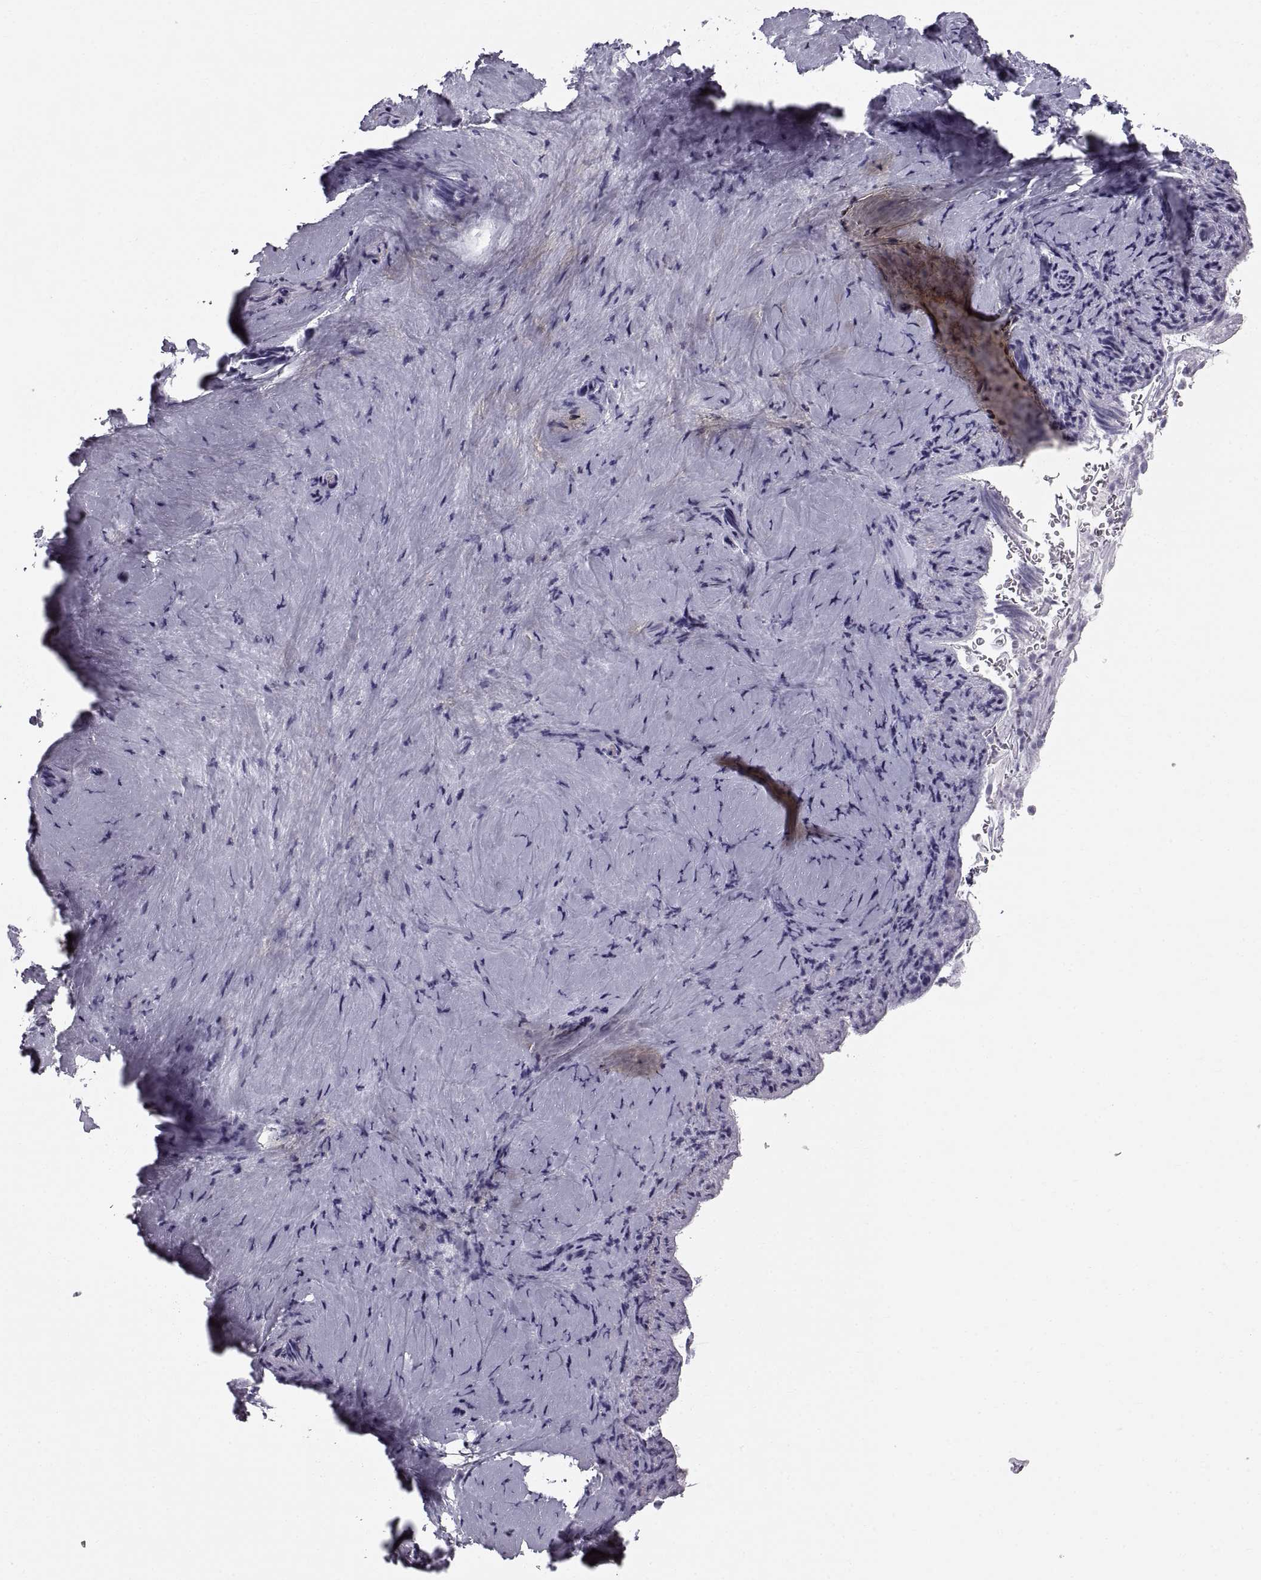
{"staining": {"intensity": "negative", "quantity": "none", "location": "none"}, "tissue": "vagina", "cell_type": "Squamous epithelial cells", "image_type": "normal", "snomed": [{"axis": "morphology", "description": "Normal tissue, NOS"}, {"axis": "topography", "description": "Vagina"}], "caption": "An IHC histopathology image of unremarkable vagina is shown. There is no staining in squamous epithelial cells of vagina. (Stains: DAB immunohistochemistry (IHC) with hematoxylin counter stain, Microscopy: brightfield microscopy at high magnification).", "gene": "CRYAA", "patient": {"sex": "female", "age": 53}}